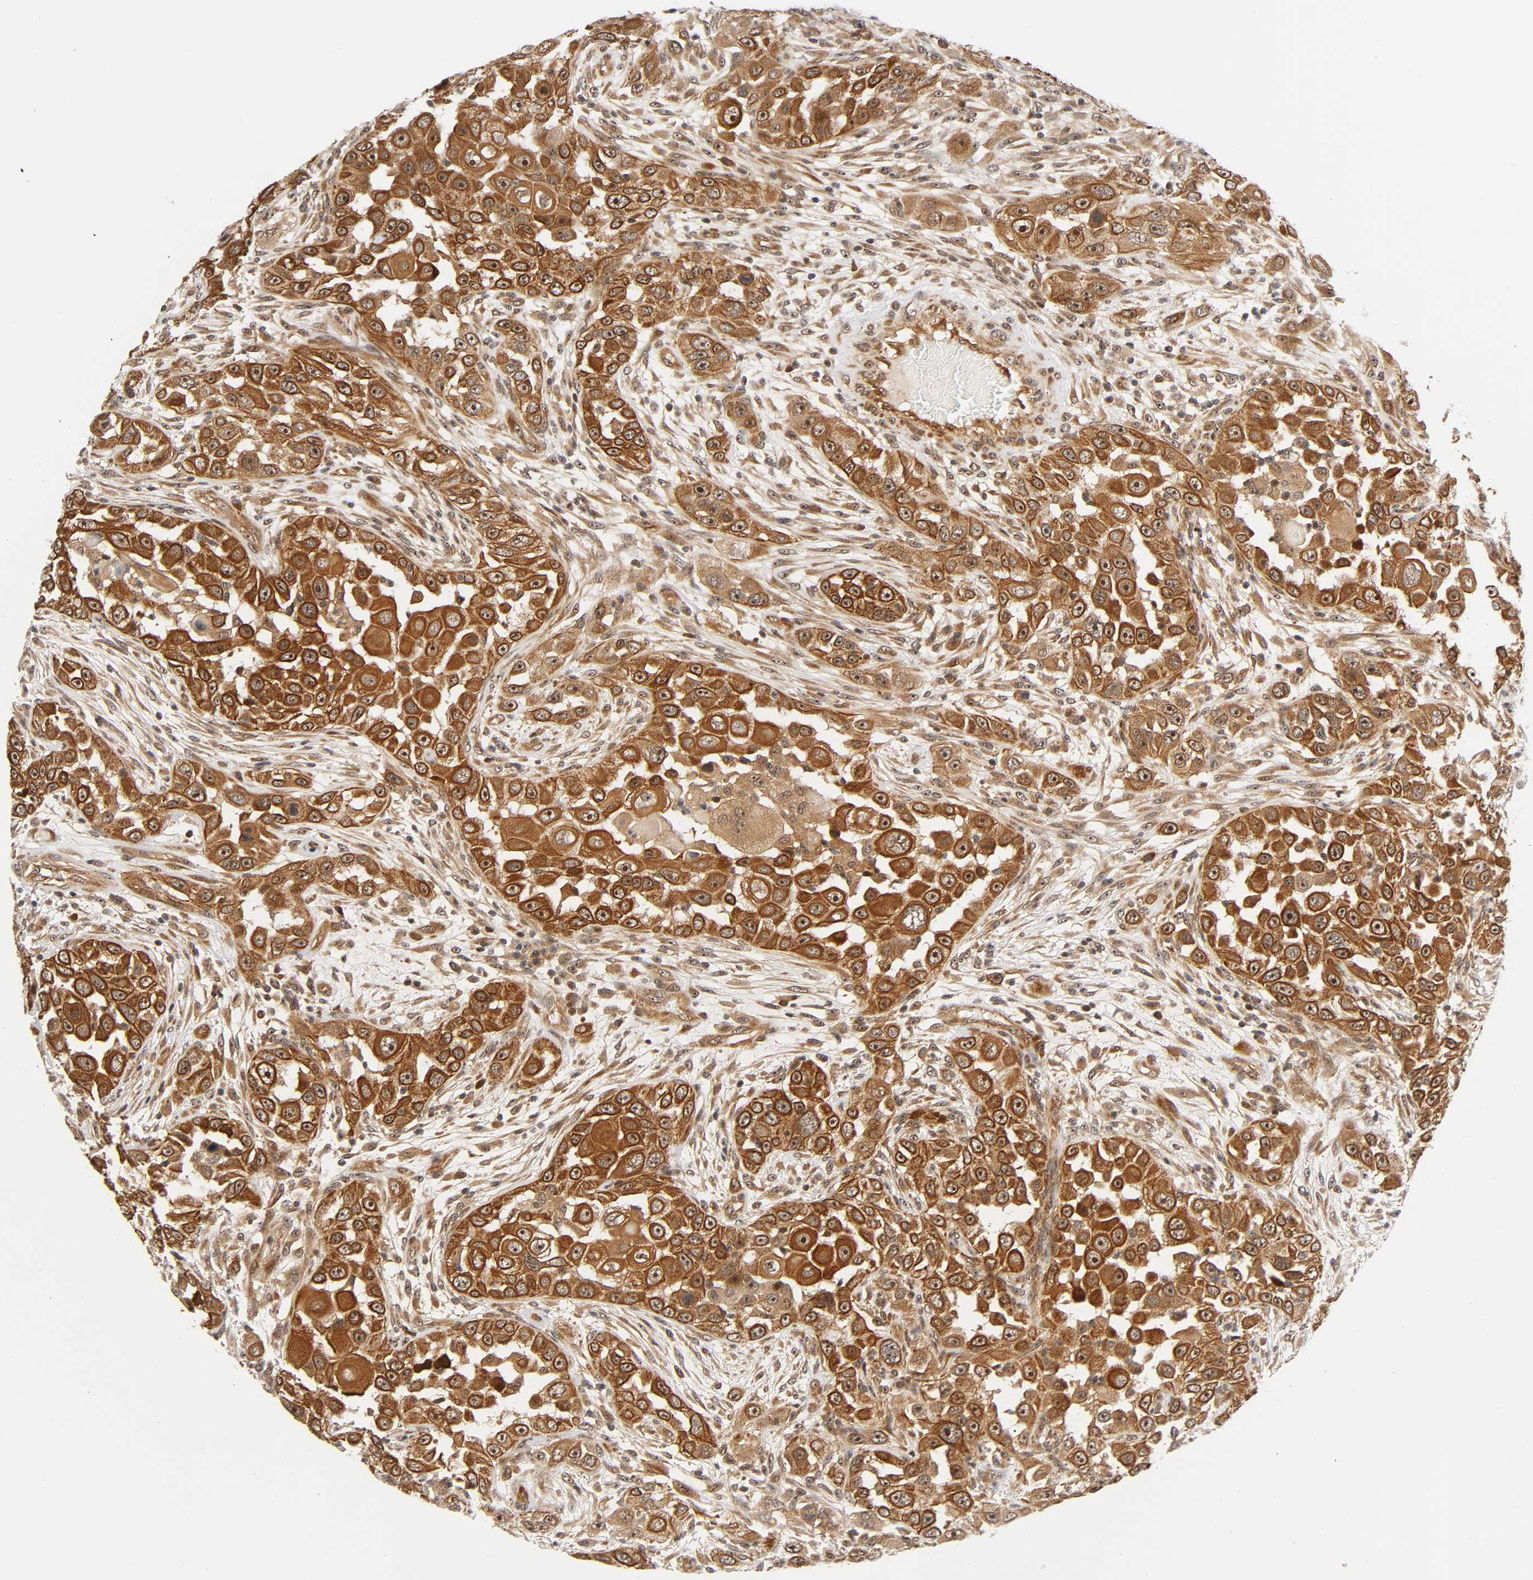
{"staining": {"intensity": "moderate", "quantity": ">75%", "location": "cytoplasmic/membranous"}, "tissue": "head and neck cancer", "cell_type": "Tumor cells", "image_type": "cancer", "snomed": [{"axis": "morphology", "description": "Carcinoma, NOS"}, {"axis": "topography", "description": "Head-Neck"}], "caption": "Tumor cells demonstrate moderate cytoplasmic/membranous expression in approximately >75% of cells in head and neck cancer (carcinoma).", "gene": "IQCJ-SCHIP1", "patient": {"sex": "male", "age": 87}}